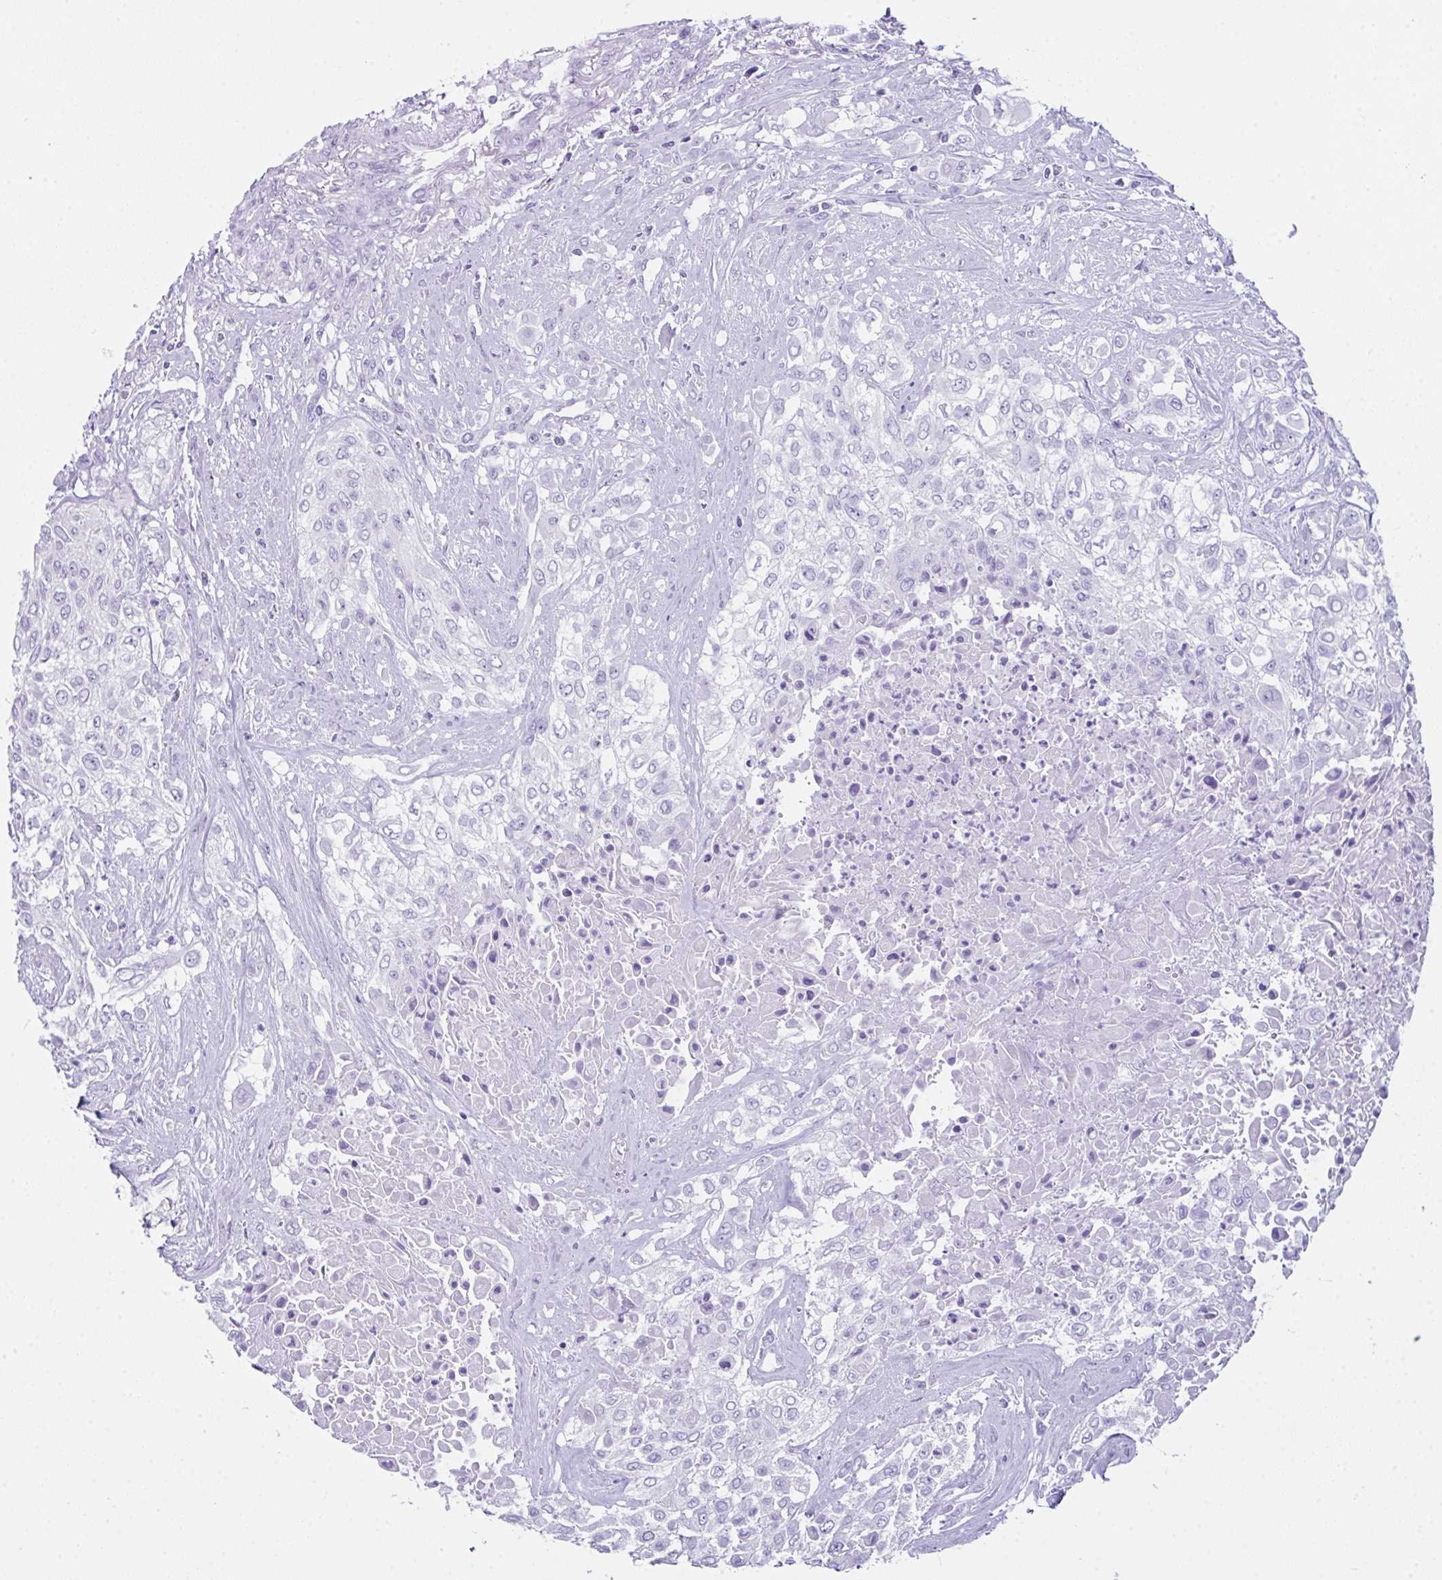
{"staining": {"intensity": "negative", "quantity": "none", "location": "none"}, "tissue": "urothelial cancer", "cell_type": "Tumor cells", "image_type": "cancer", "snomed": [{"axis": "morphology", "description": "Urothelial carcinoma, High grade"}, {"axis": "topography", "description": "Urinary bladder"}], "caption": "A photomicrograph of urothelial carcinoma (high-grade) stained for a protein displays no brown staining in tumor cells.", "gene": "LGALS4", "patient": {"sex": "male", "age": 57}}